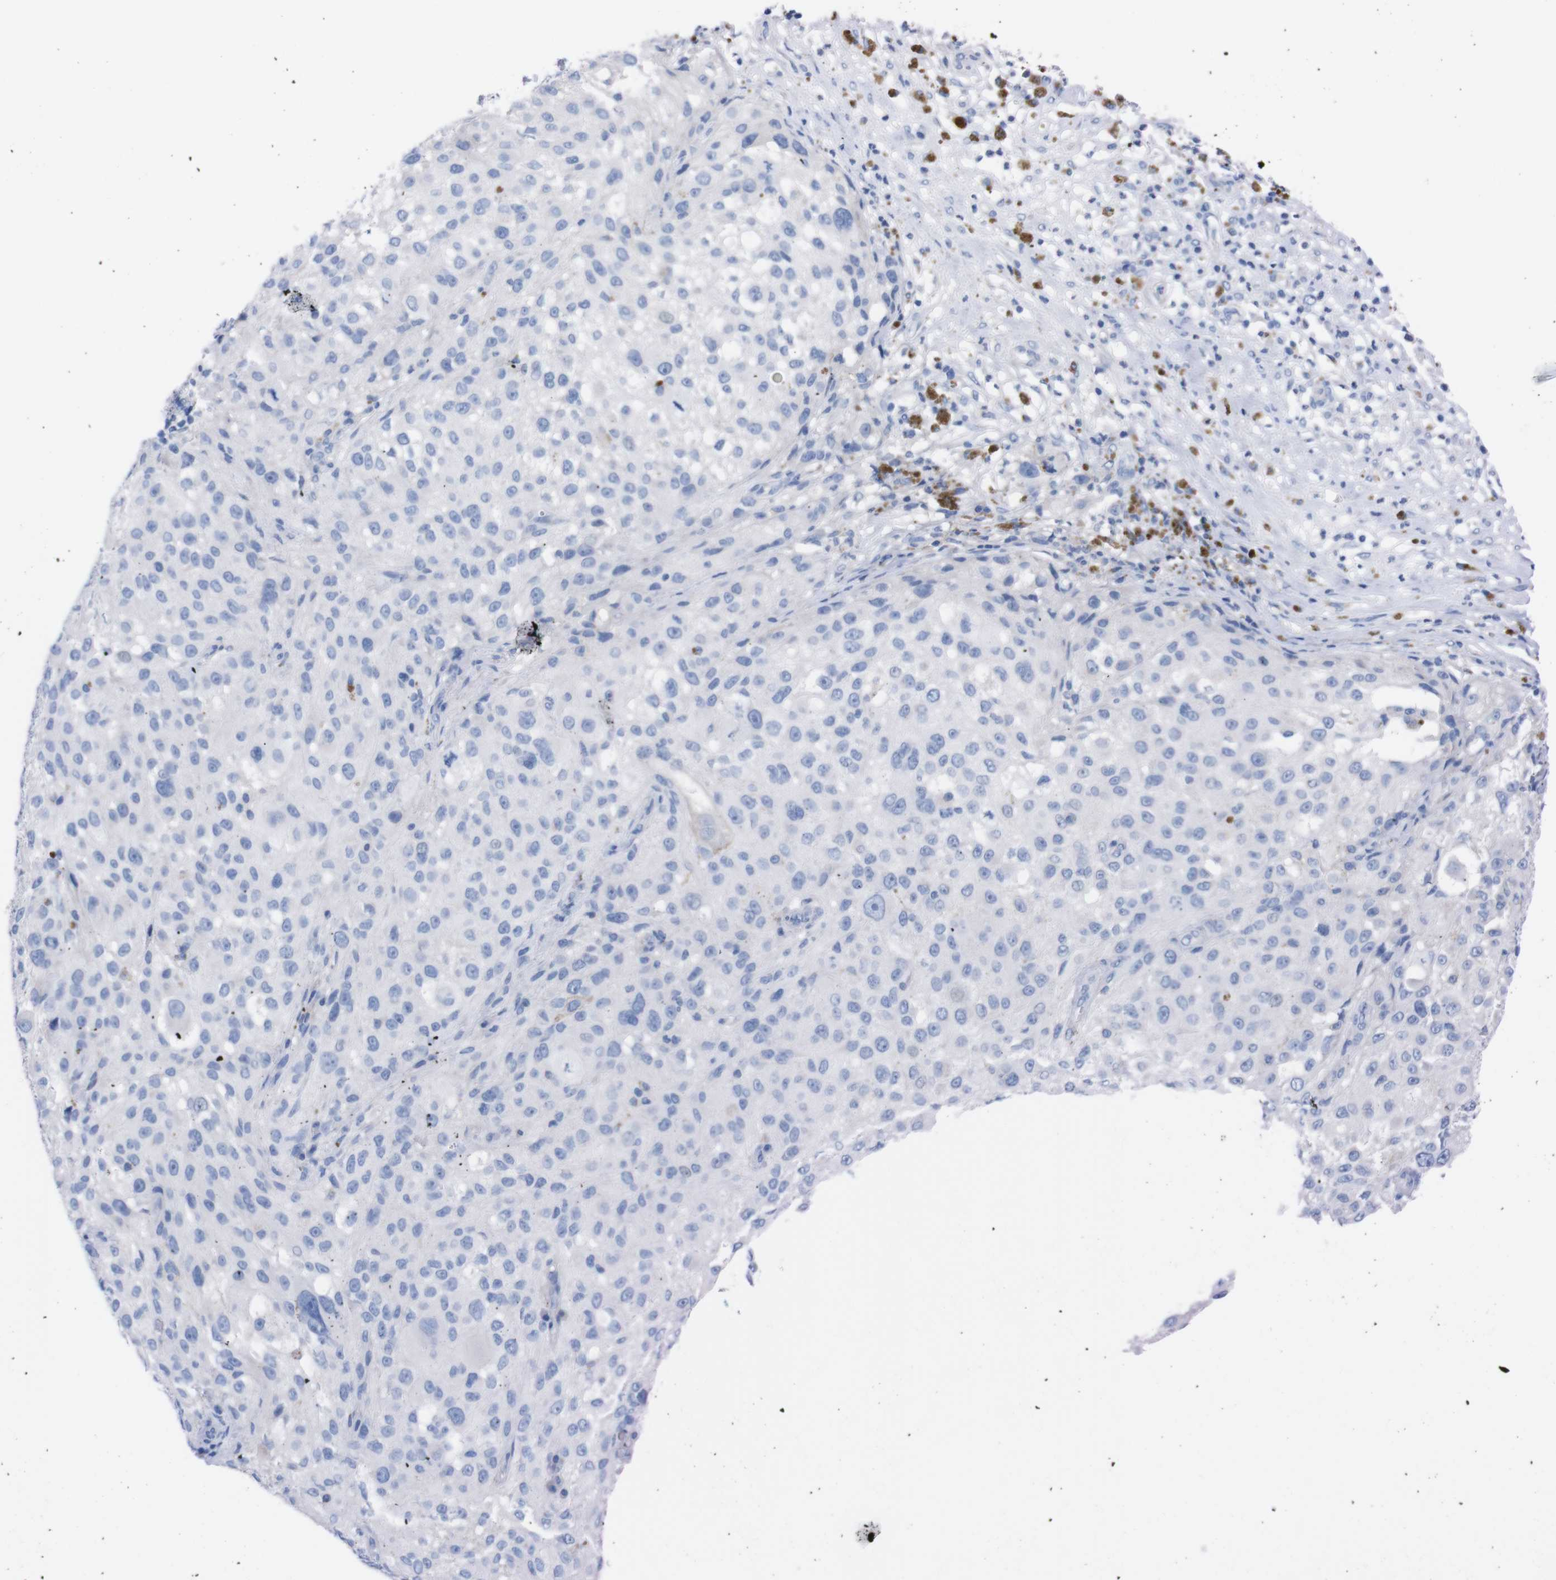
{"staining": {"intensity": "negative", "quantity": "none", "location": "none"}, "tissue": "melanoma", "cell_type": "Tumor cells", "image_type": "cancer", "snomed": [{"axis": "morphology", "description": "Necrosis, NOS"}, {"axis": "morphology", "description": "Malignant melanoma, NOS"}, {"axis": "topography", "description": "Skin"}], "caption": "Immunohistochemical staining of melanoma shows no significant staining in tumor cells.", "gene": "TMEM243", "patient": {"sex": "female", "age": 87}}